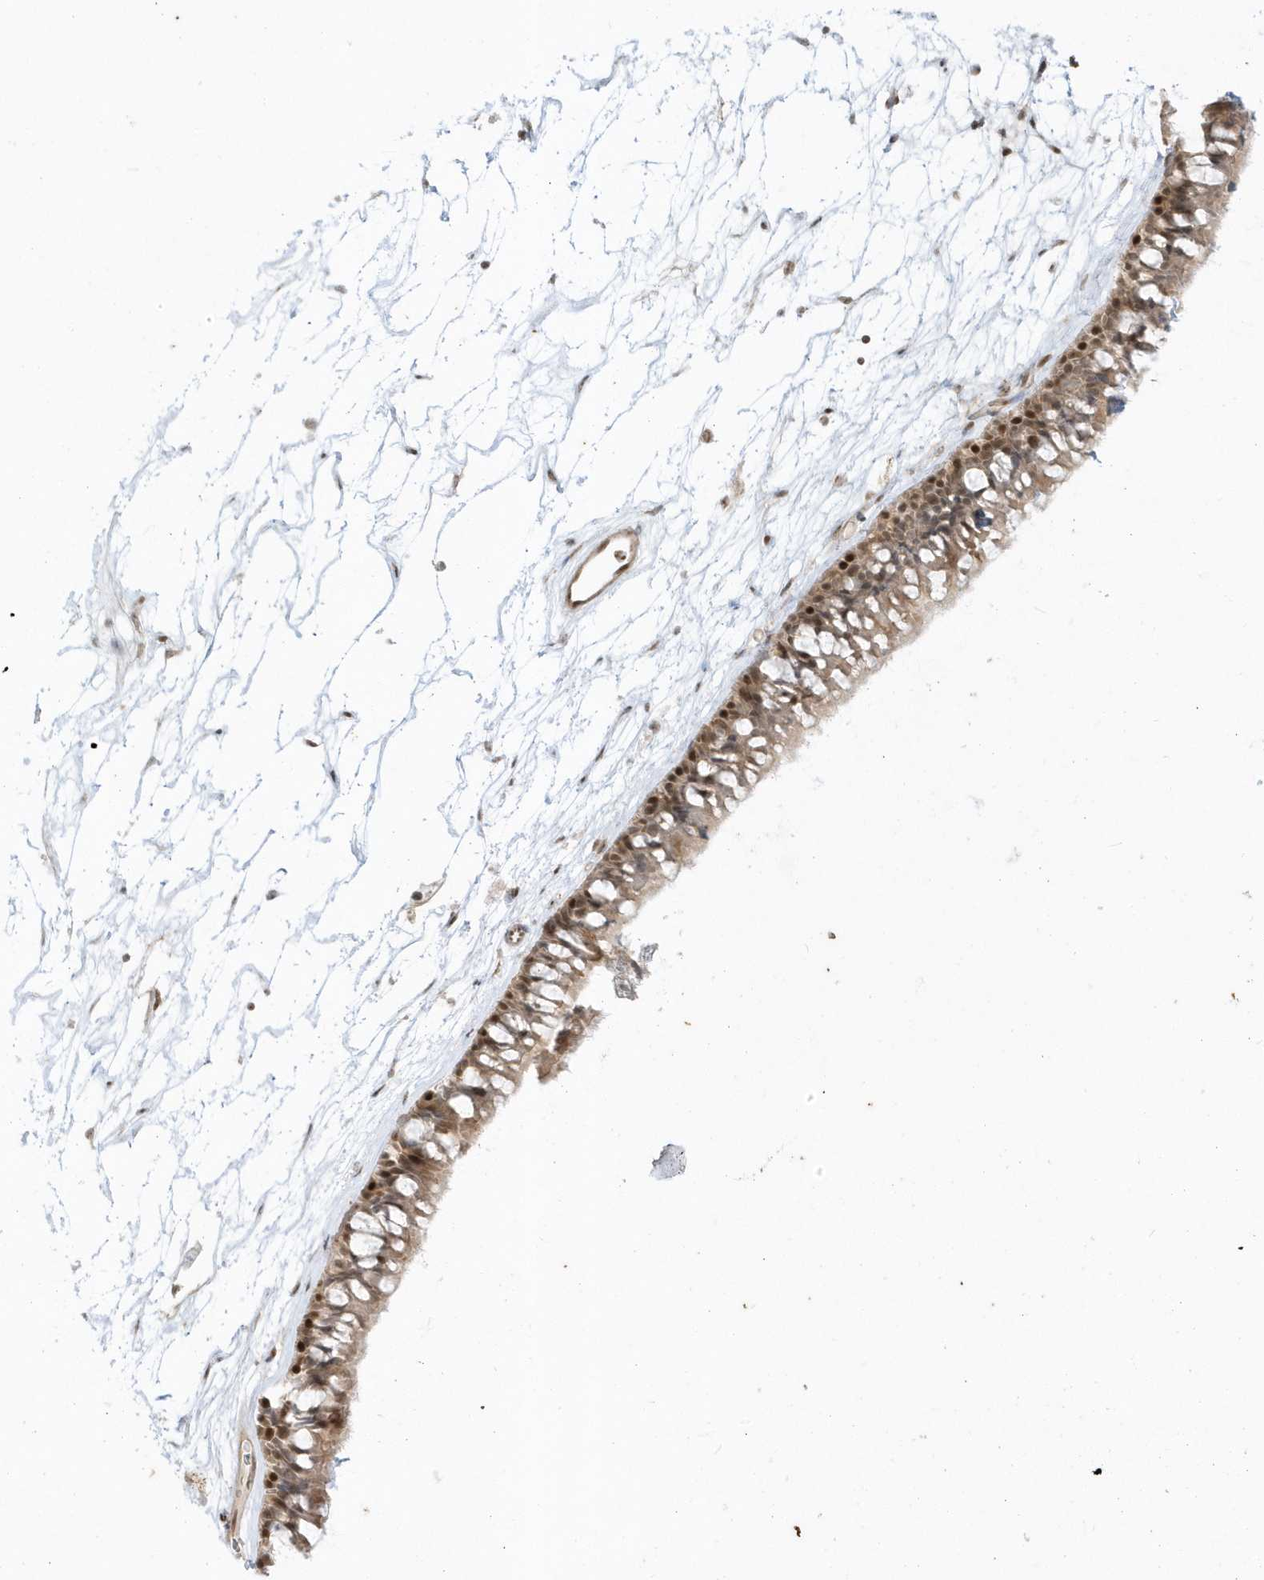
{"staining": {"intensity": "moderate", "quantity": "25%-75%", "location": "cytoplasmic/membranous,nuclear"}, "tissue": "nasopharynx", "cell_type": "Respiratory epithelial cells", "image_type": "normal", "snomed": [{"axis": "morphology", "description": "Normal tissue, NOS"}, {"axis": "topography", "description": "Nasopharynx"}], "caption": "Protein staining shows moderate cytoplasmic/membranous,nuclear expression in approximately 25%-75% of respiratory epithelial cells in unremarkable nasopharynx. Nuclei are stained in blue.", "gene": "PPP1R7", "patient": {"sex": "male", "age": 64}}